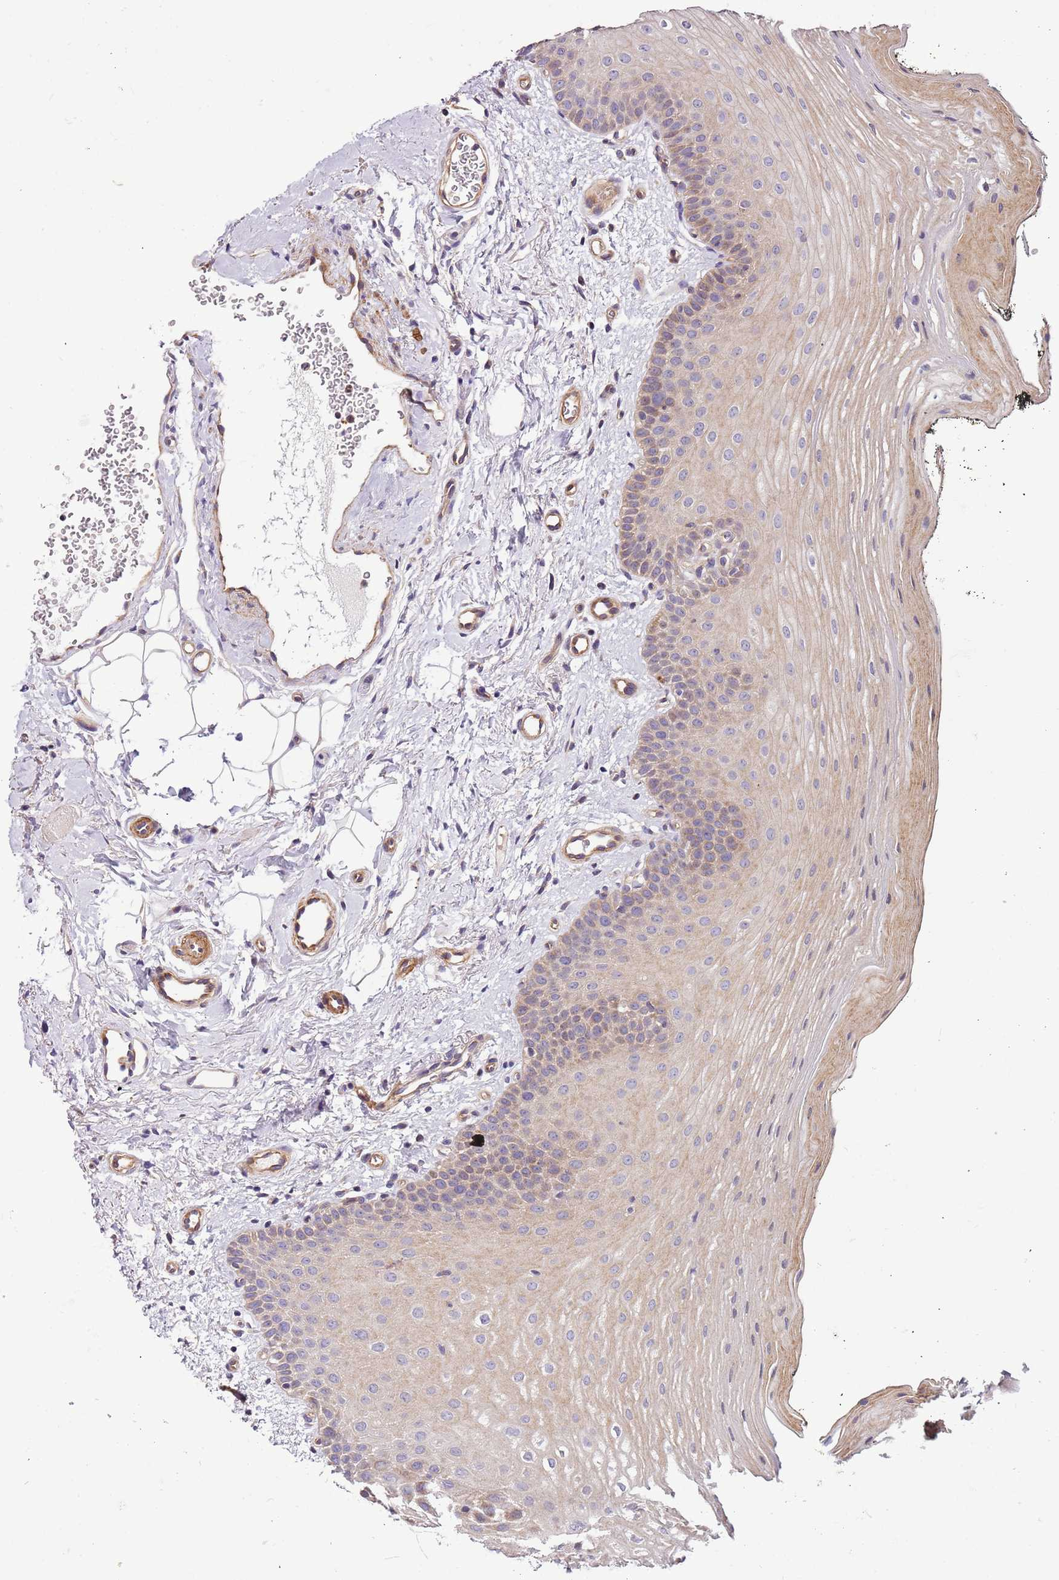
{"staining": {"intensity": "moderate", "quantity": "25%-75%", "location": "cytoplasmic/membranous"}, "tissue": "oral mucosa", "cell_type": "Squamous epithelial cells", "image_type": "normal", "snomed": [{"axis": "morphology", "description": "No evidence of malignacy"}, {"axis": "topography", "description": "Oral tissue"}, {"axis": "topography", "description": "Head-Neck"}], "caption": "IHC of unremarkable oral mucosa demonstrates medium levels of moderate cytoplasmic/membranous positivity in approximately 25%-75% of squamous epithelial cells.", "gene": "LAMB4", "patient": {"sex": "male", "age": 68}}